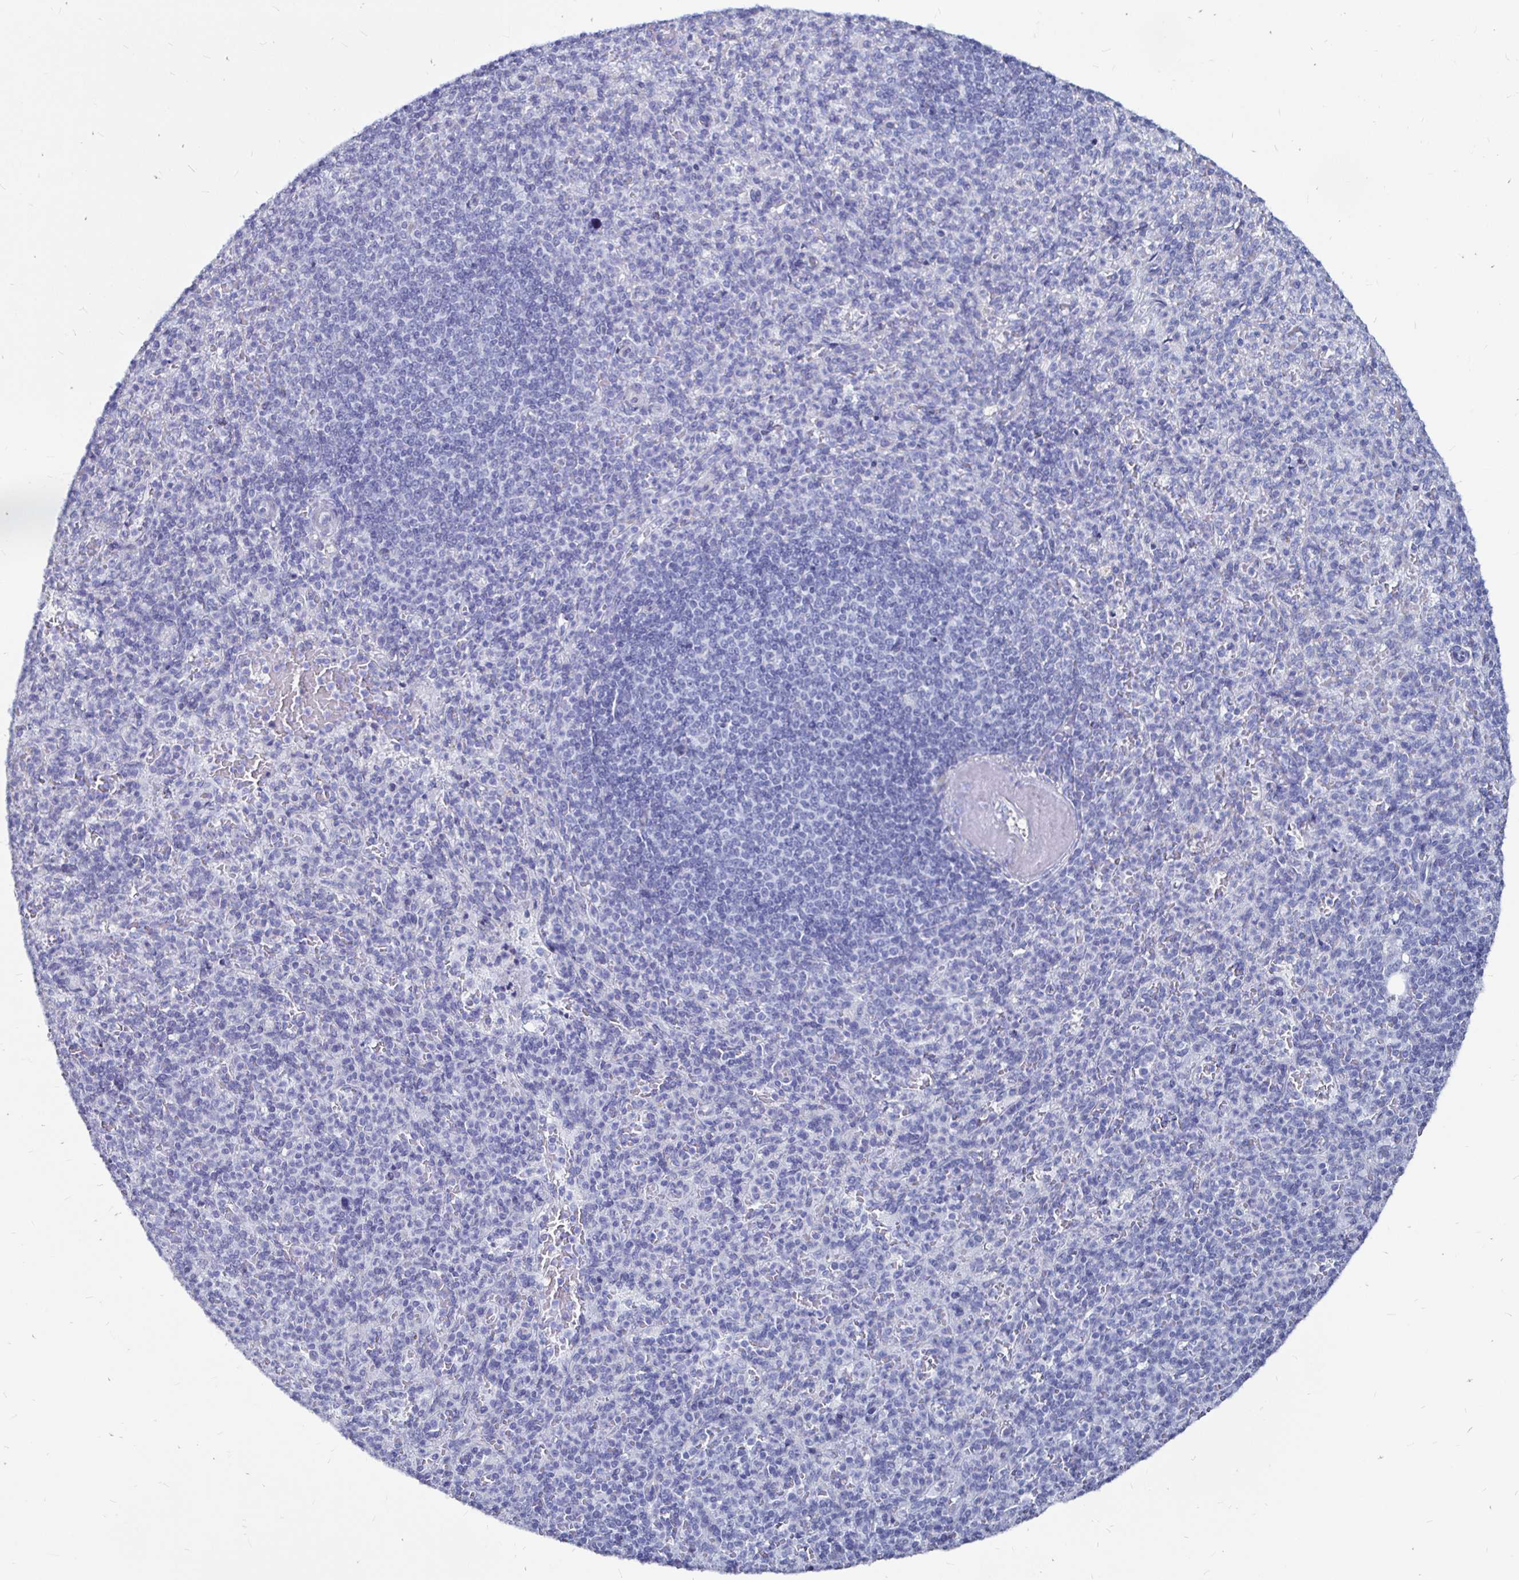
{"staining": {"intensity": "negative", "quantity": "none", "location": "none"}, "tissue": "spleen", "cell_type": "Cells in red pulp", "image_type": "normal", "snomed": [{"axis": "morphology", "description": "Normal tissue, NOS"}, {"axis": "topography", "description": "Spleen"}], "caption": "High power microscopy micrograph of an IHC histopathology image of benign spleen, revealing no significant positivity in cells in red pulp.", "gene": "LUZP4", "patient": {"sex": "female", "age": 74}}